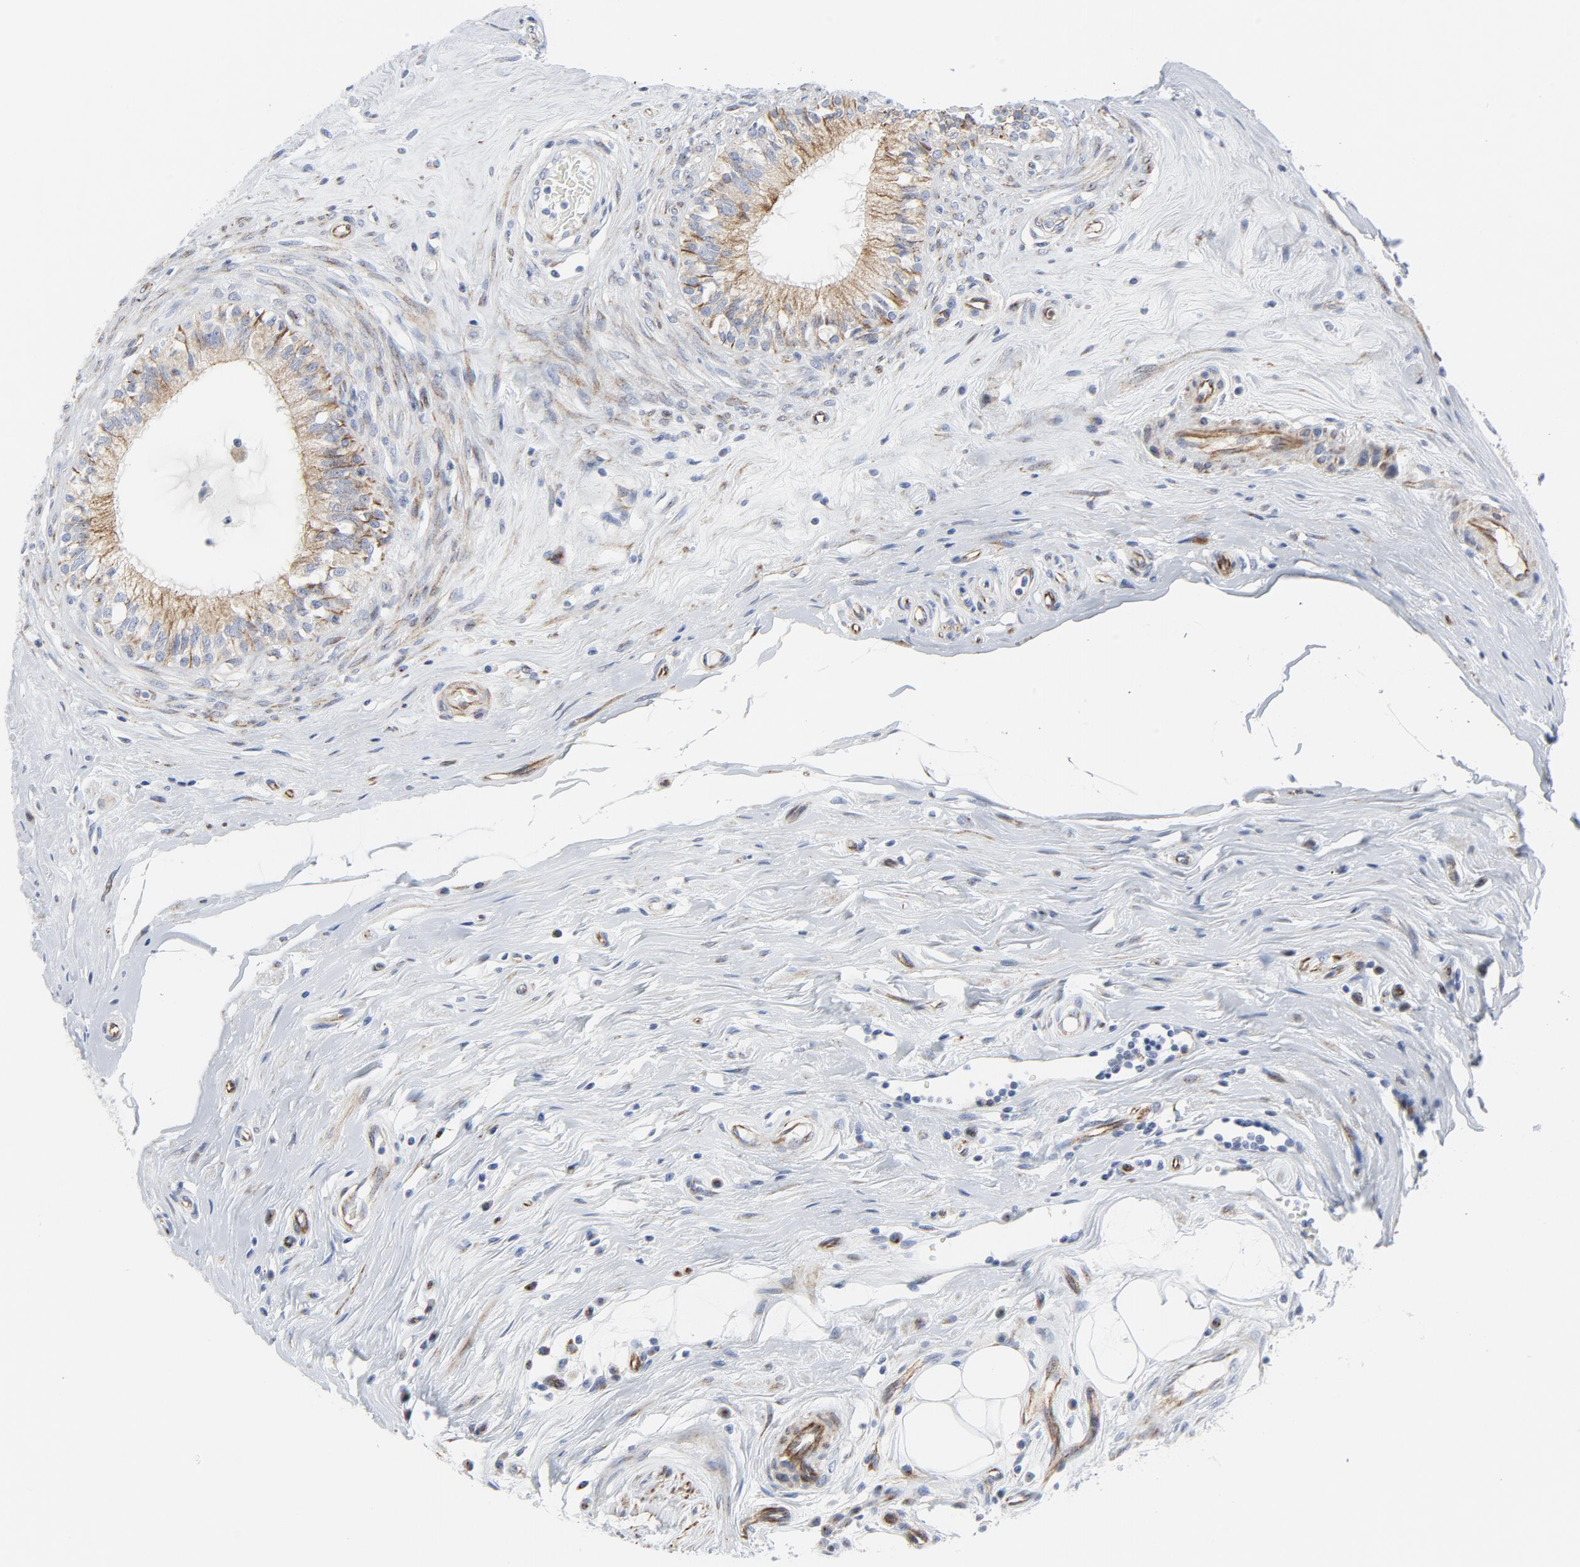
{"staining": {"intensity": "moderate", "quantity": "25%-75%", "location": "cytoplasmic/membranous"}, "tissue": "epididymis", "cell_type": "Glandular cells", "image_type": "normal", "snomed": [{"axis": "morphology", "description": "Normal tissue, NOS"}, {"axis": "morphology", "description": "Inflammation, NOS"}, {"axis": "topography", "description": "Epididymis"}], "caption": "Moderate cytoplasmic/membranous staining for a protein is appreciated in about 25%-75% of glandular cells of benign epididymis using IHC.", "gene": "TUBB1", "patient": {"sex": "male", "age": 84}}